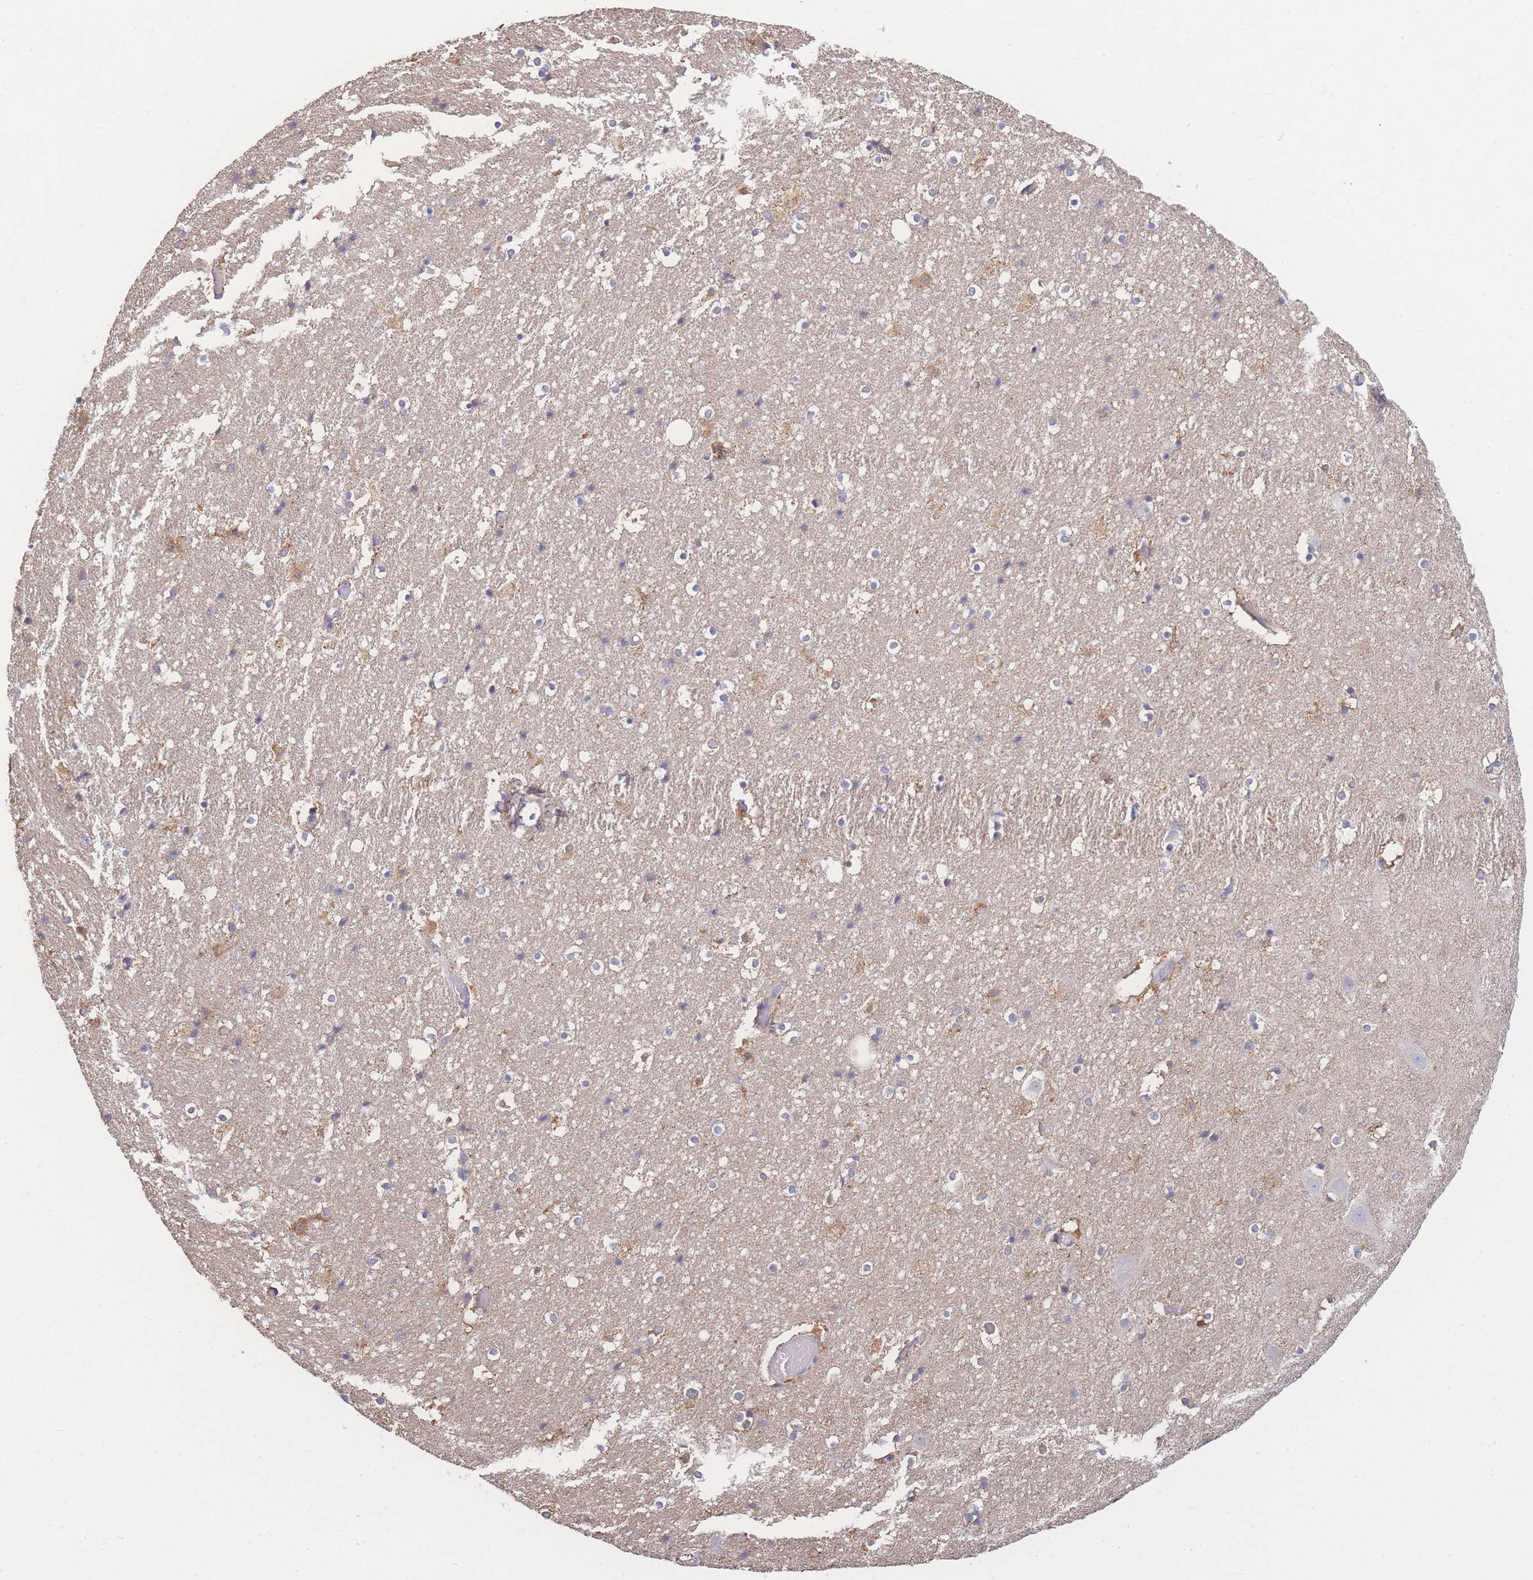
{"staining": {"intensity": "negative", "quantity": "none", "location": "none"}, "tissue": "hippocampus", "cell_type": "Glial cells", "image_type": "normal", "snomed": [{"axis": "morphology", "description": "Normal tissue, NOS"}, {"axis": "topography", "description": "Hippocampus"}], "caption": "This is an IHC image of benign hippocampus. There is no staining in glial cells.", "gene": "GIPR", "patient": {"sex": "female", "age": 52}}